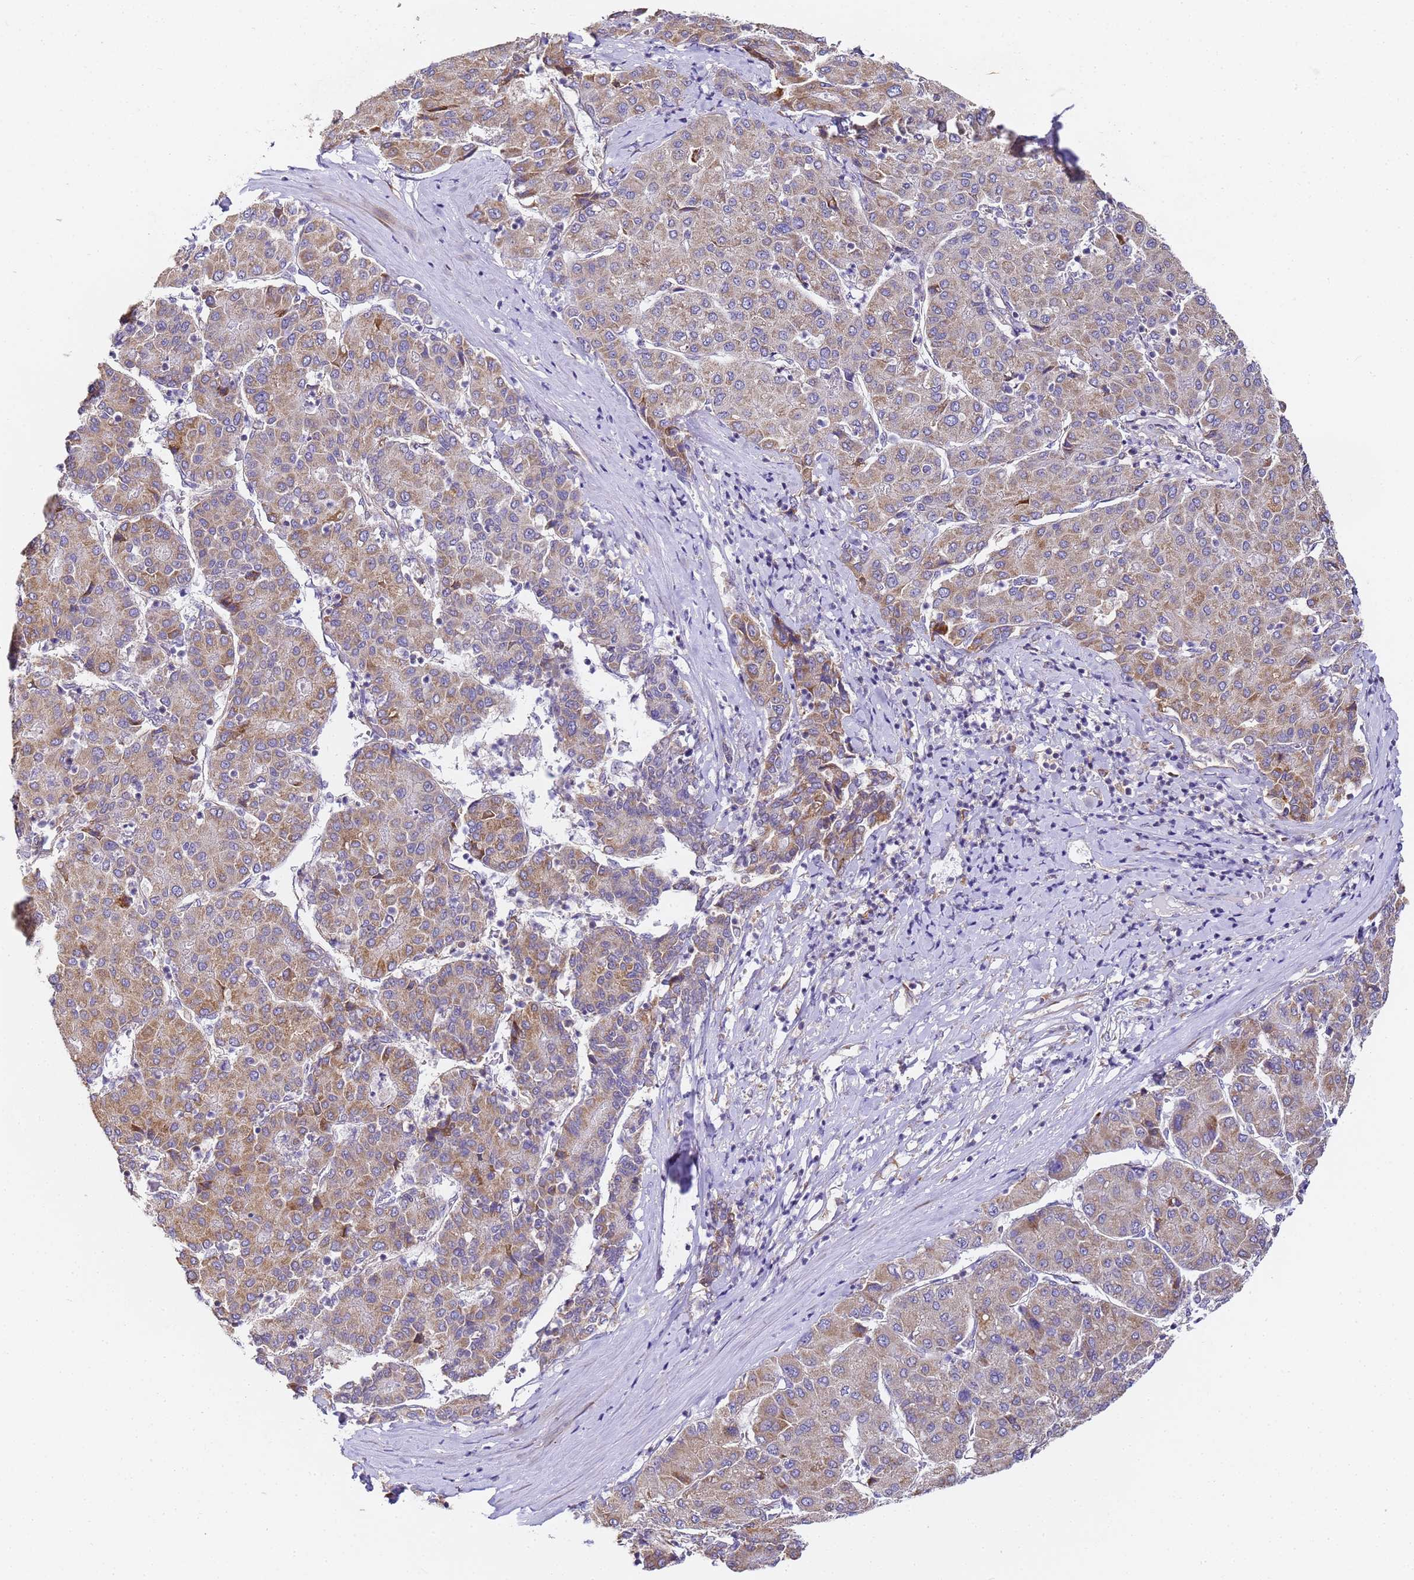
{"staining": {"intensity": "moderate", "quantity": ">75%", "location": "cytoplasmic/membranous"}, "tissue": "liver cancer", "cell_type": "Tumor cells", "image_type": "cancer", "snomed": [{"axis": "morphology", "description": "Carcinoma, Hepatocellular, NOS"}, {"axis": "topography", "description": "Liver"}], "caption": "An IHC photomicrograph of tumor tissue is shown. Protein staining in brown labels moderate cytoplasmic/membranous positivity in hepatocellular carcinoma (liver) within tumor cells.", "gene": "RPL13A", "patient": {"sex": "male", "age": 65}}